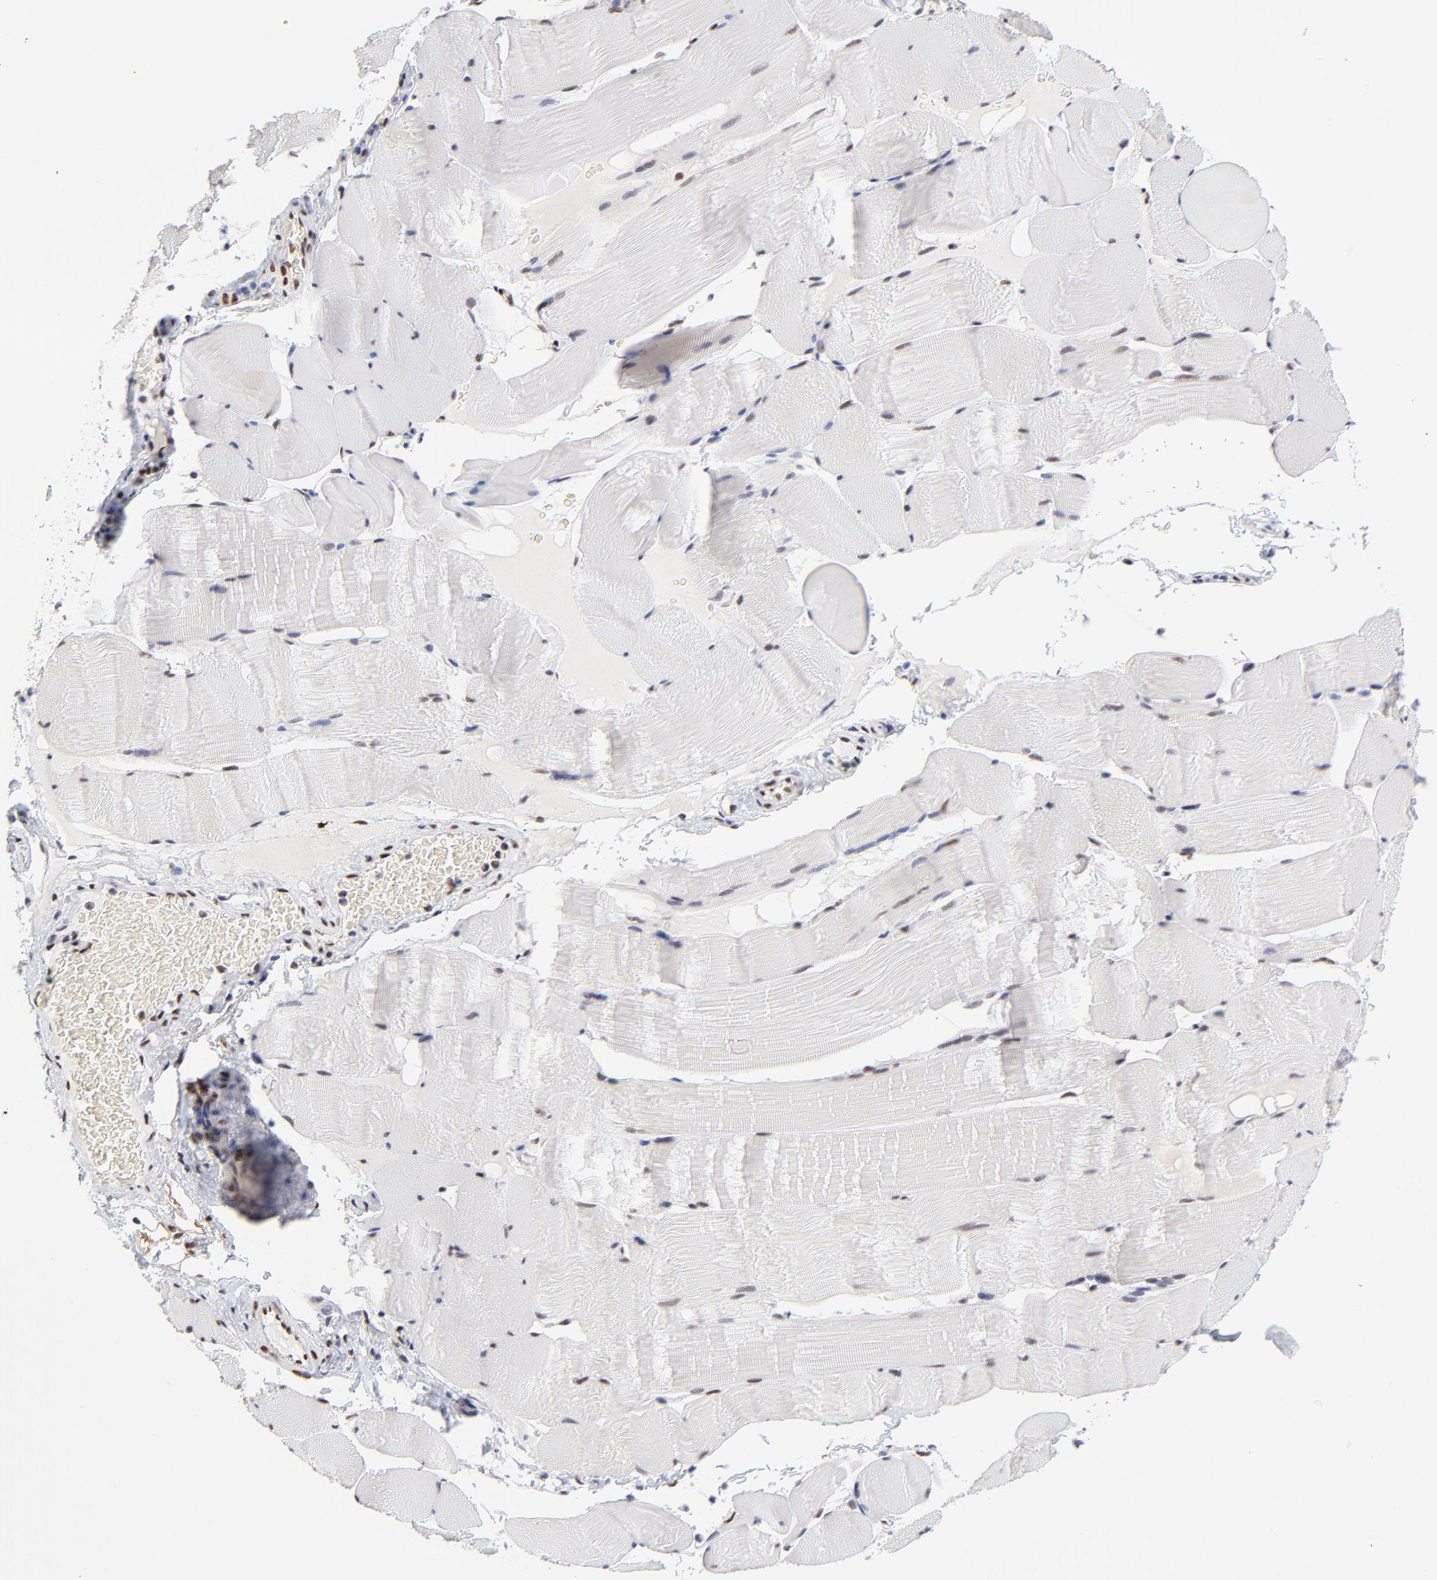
{"staining": {"intensity": "moderate", "quantity": "<25%", "location": "nuclear"}, "tissue": "skeletal muscle", "cell_type": "Myocytes", "image_type": "normal", "snomed": [{"axis": "morphology", "description": "Normal tissue, NOS"}, {"axis": "topography", "description": "Skeletal muscle"}], "caption": "DAB (3,3'-diaminobenzidine) immunohistochemical staining of benign skeletal muscle displays moderate nuclear protein expression in about <25% of myocytes.", "gene": "ZMYM3", "patient": {"sex": "male", "age": 62}}